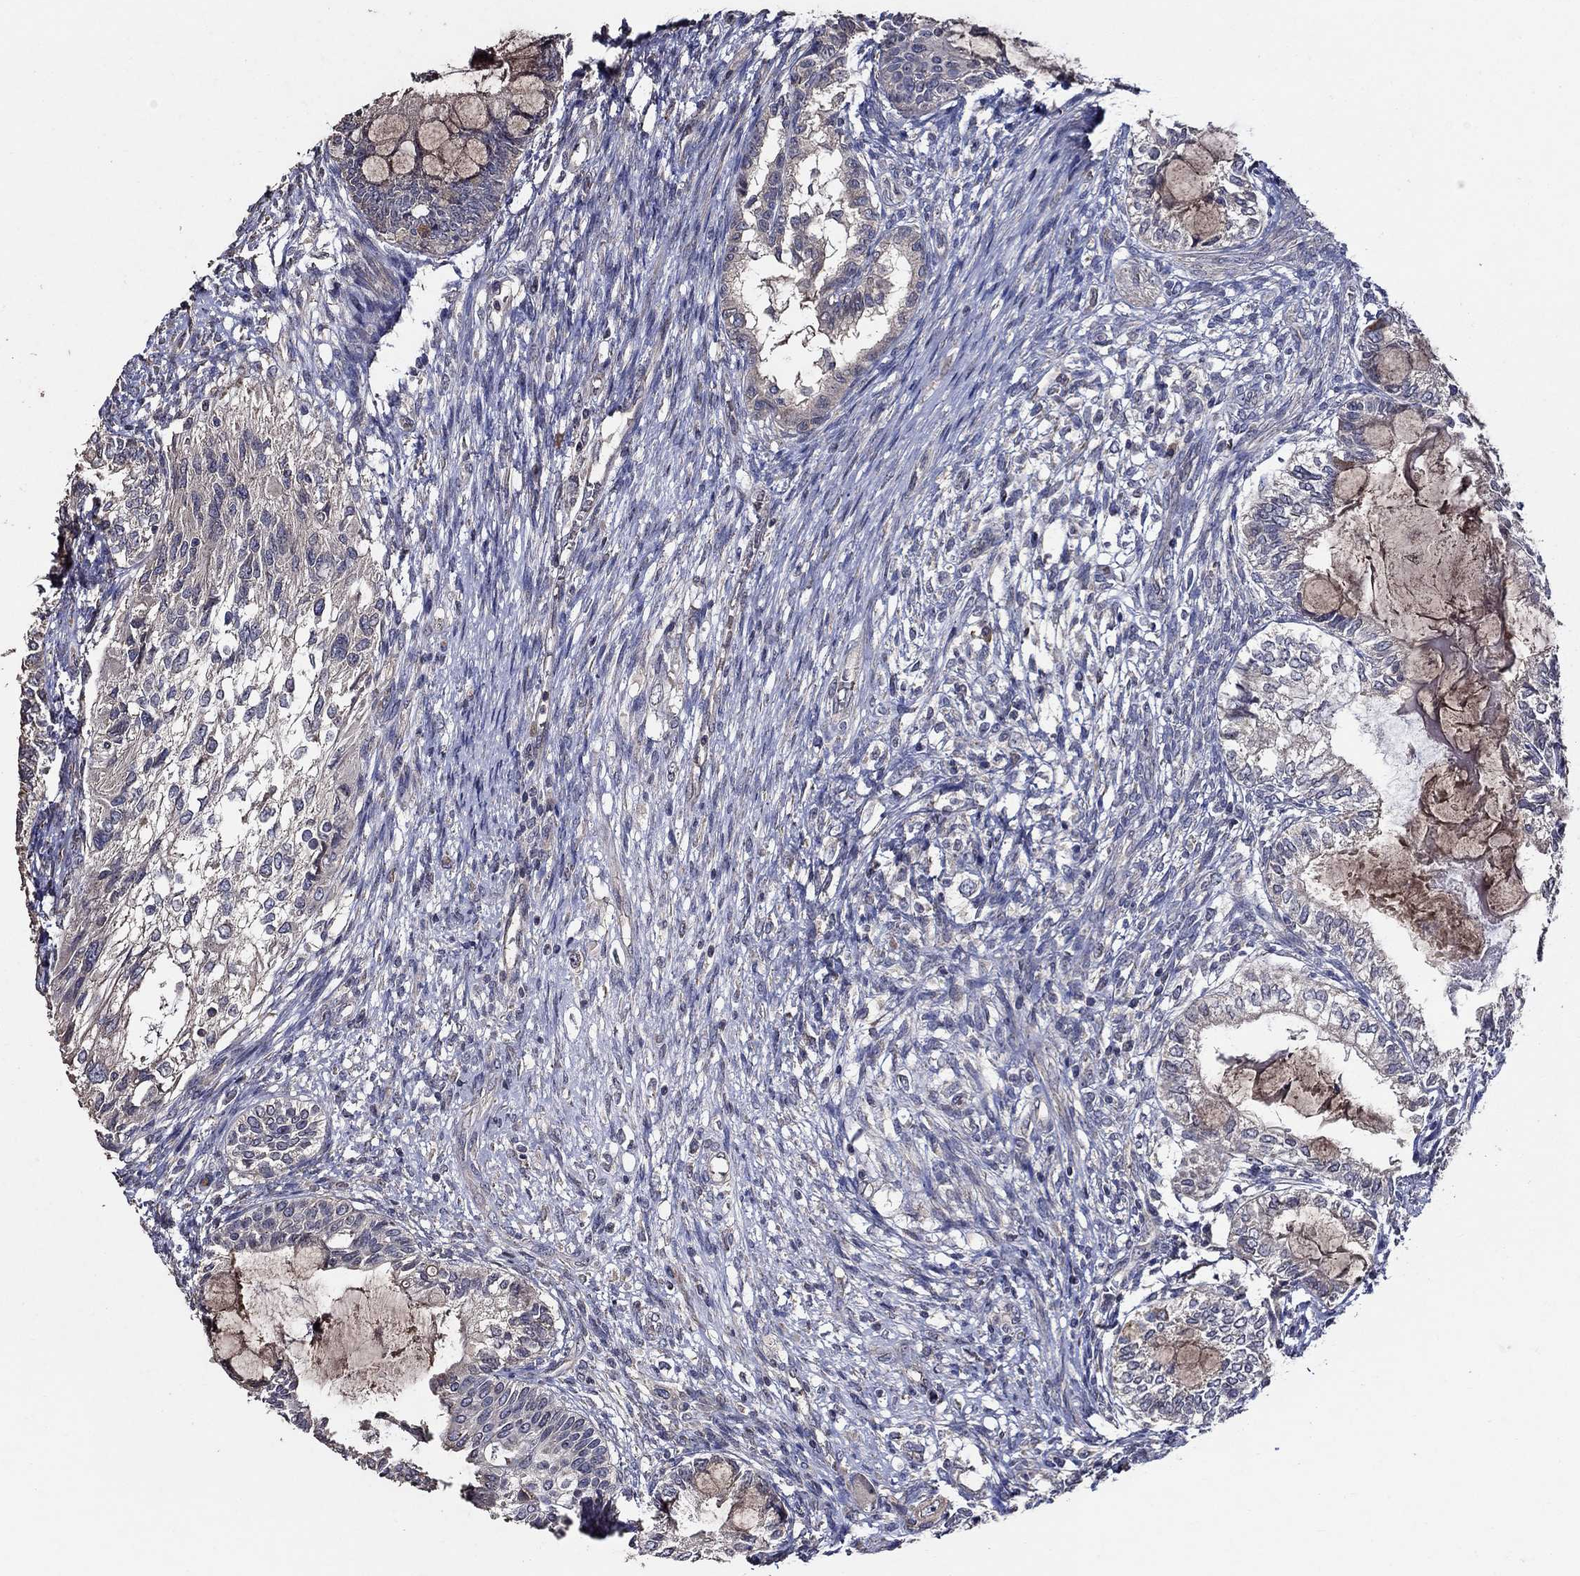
{"staining": {"intensity": "negative", "quantity": "none", "location": "none"}, "tissue": "testis cancer", "cell_type": "Tumor cells", "image_type": "cancer", "snomed": [{"axis": "morphology", "description": "Seminoma, NOS"}, {"axis": "morphology", "description": "Carcinoma, Embryonal, NOS"}, {"axis": "topography", "description": "Testis"}], "caption": "Immunohistochemistry (IHC) of human testis cancer shows no positivity in tumor cells.", "gene": "HAP1", "patient": {"sex": "male", "age": 41}}